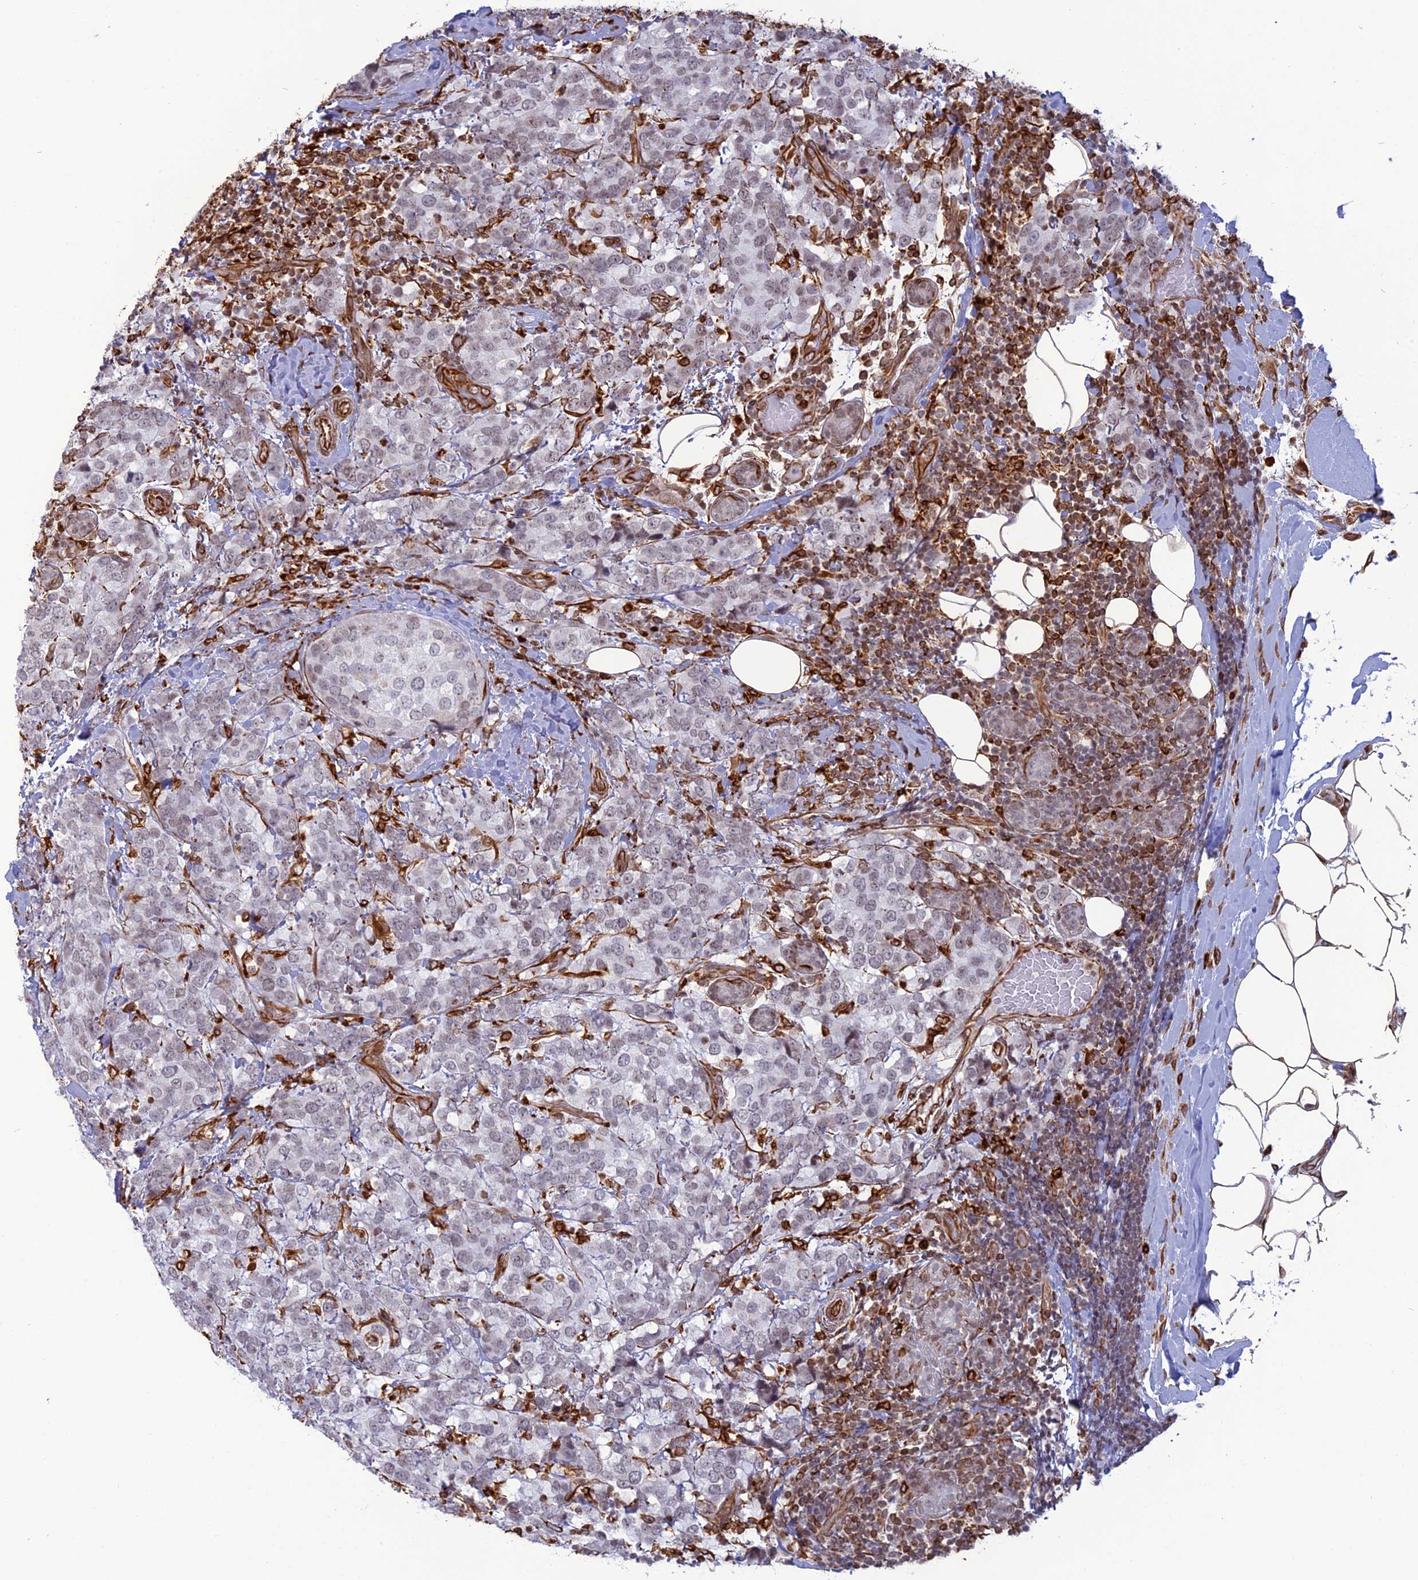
{"staining": {"intensity": "negative", "quantity": "none", "location": "none"}, "tissue": "breast cancer", "cell_type": "Tumor cells", "image_type": "cancer", "snomed": [{"axis": "morphology", "description": "Lobular carcinoma"}, {"axis": "topography", "description": "Breast"}], "caption": "DAB immunohistochemical staining of breast cancer shows no significant positivity in tumor cells. (Brightfield microscopy of DAB (3,3'-diaminobenzidine) immunohistochemistry (IHC) at high magnification).", "gene": "APOBR", "patient": {"sex": "female", "age": 59}}